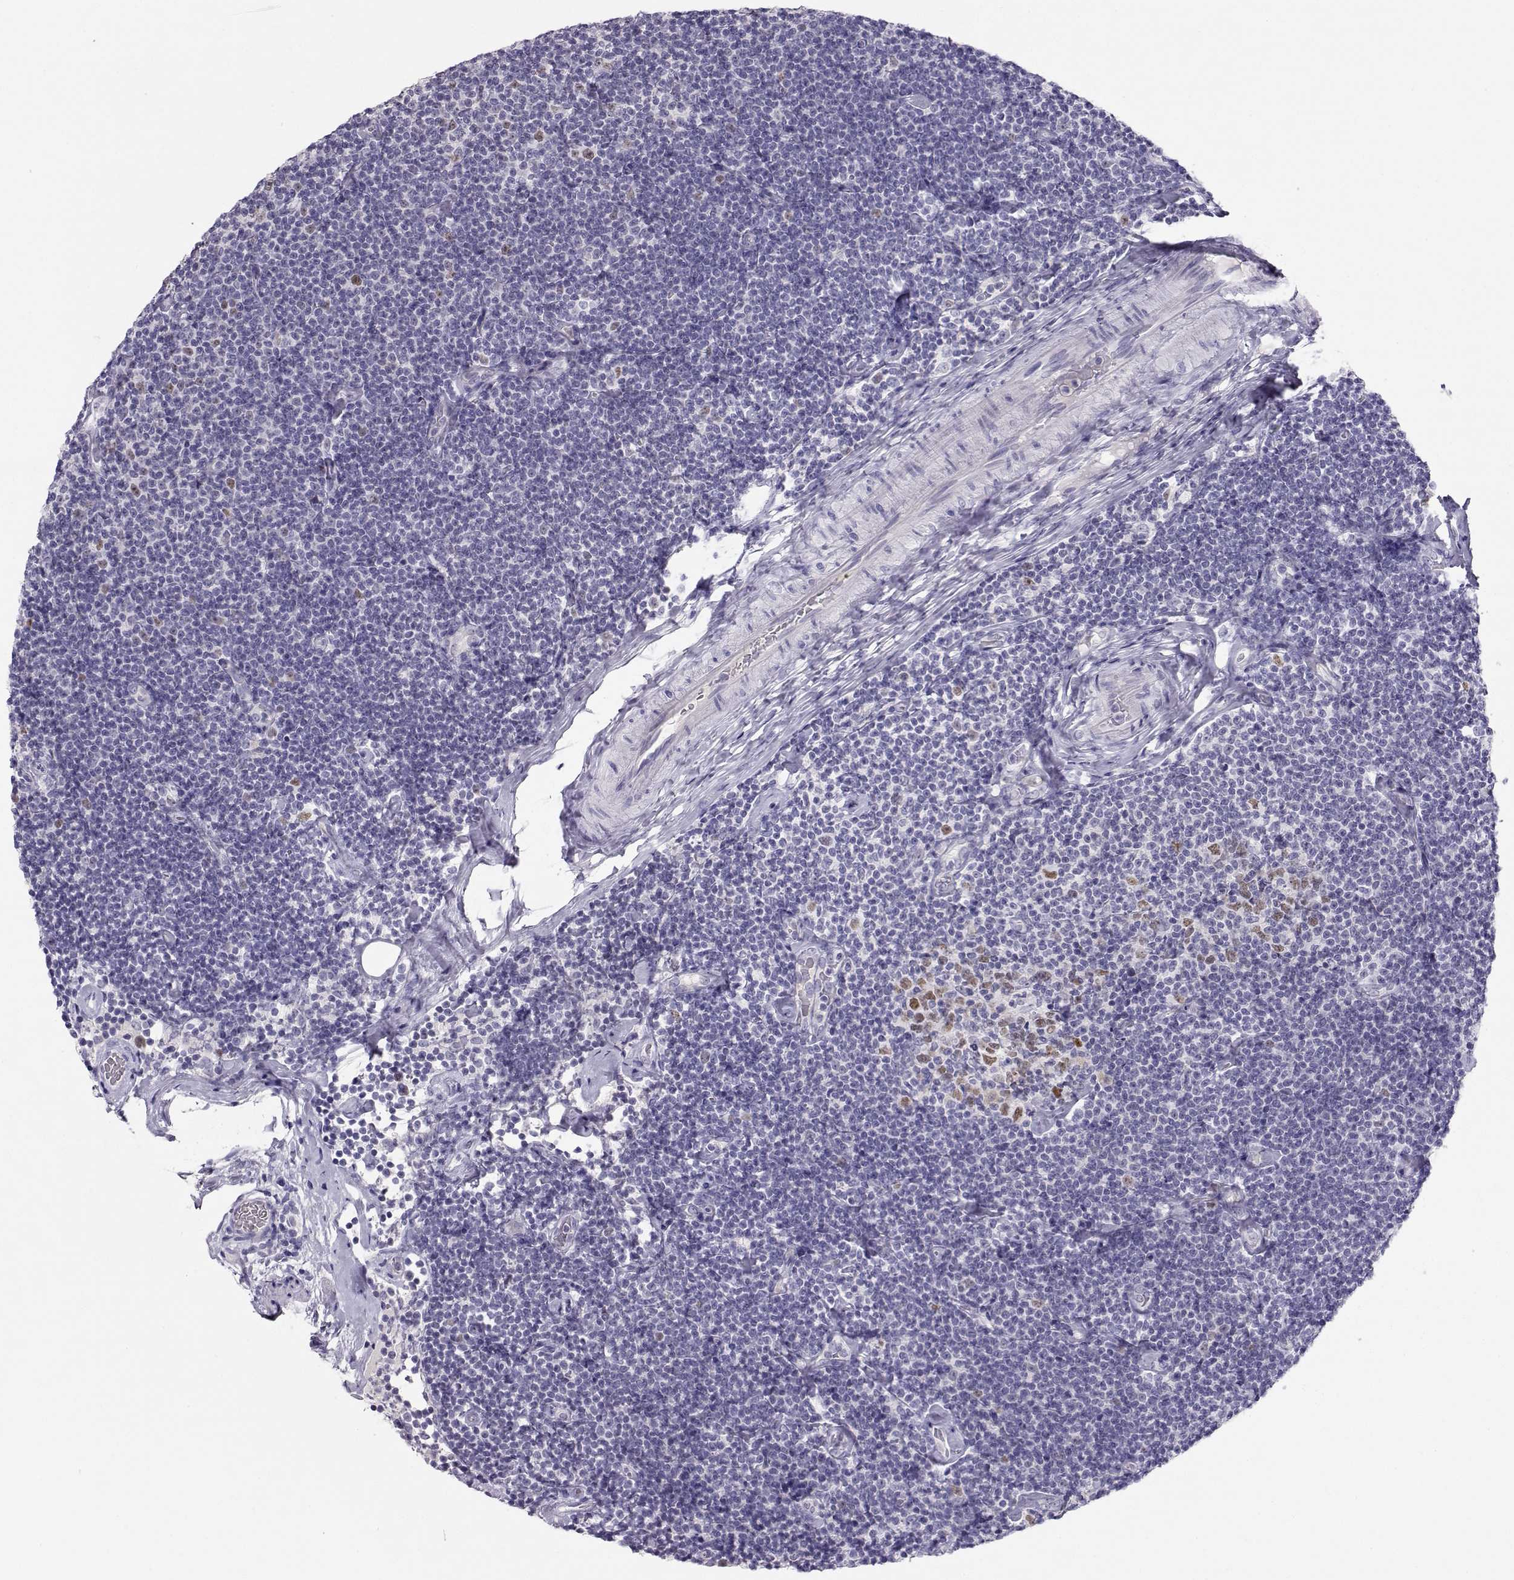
{"staining": {"intensity": "negative", "quantity": "none", "location": "none"}, "tissue": "lymphoma", "cell_type": "Tumor cells", "image_type": "cancer", "snomed": [{"axis": "morphology", "description": "Malignant lymphoma, non-Hodgkin's type, Low grade"}, {"axis": "topography", "description": "Lymph node"}], "caption": "Immunohistochemical staining of lymphoma demonstrates no significant positivity in tumor cells.", "gene": "OPN5", "patient": {"sex": "male", "age": 81}}